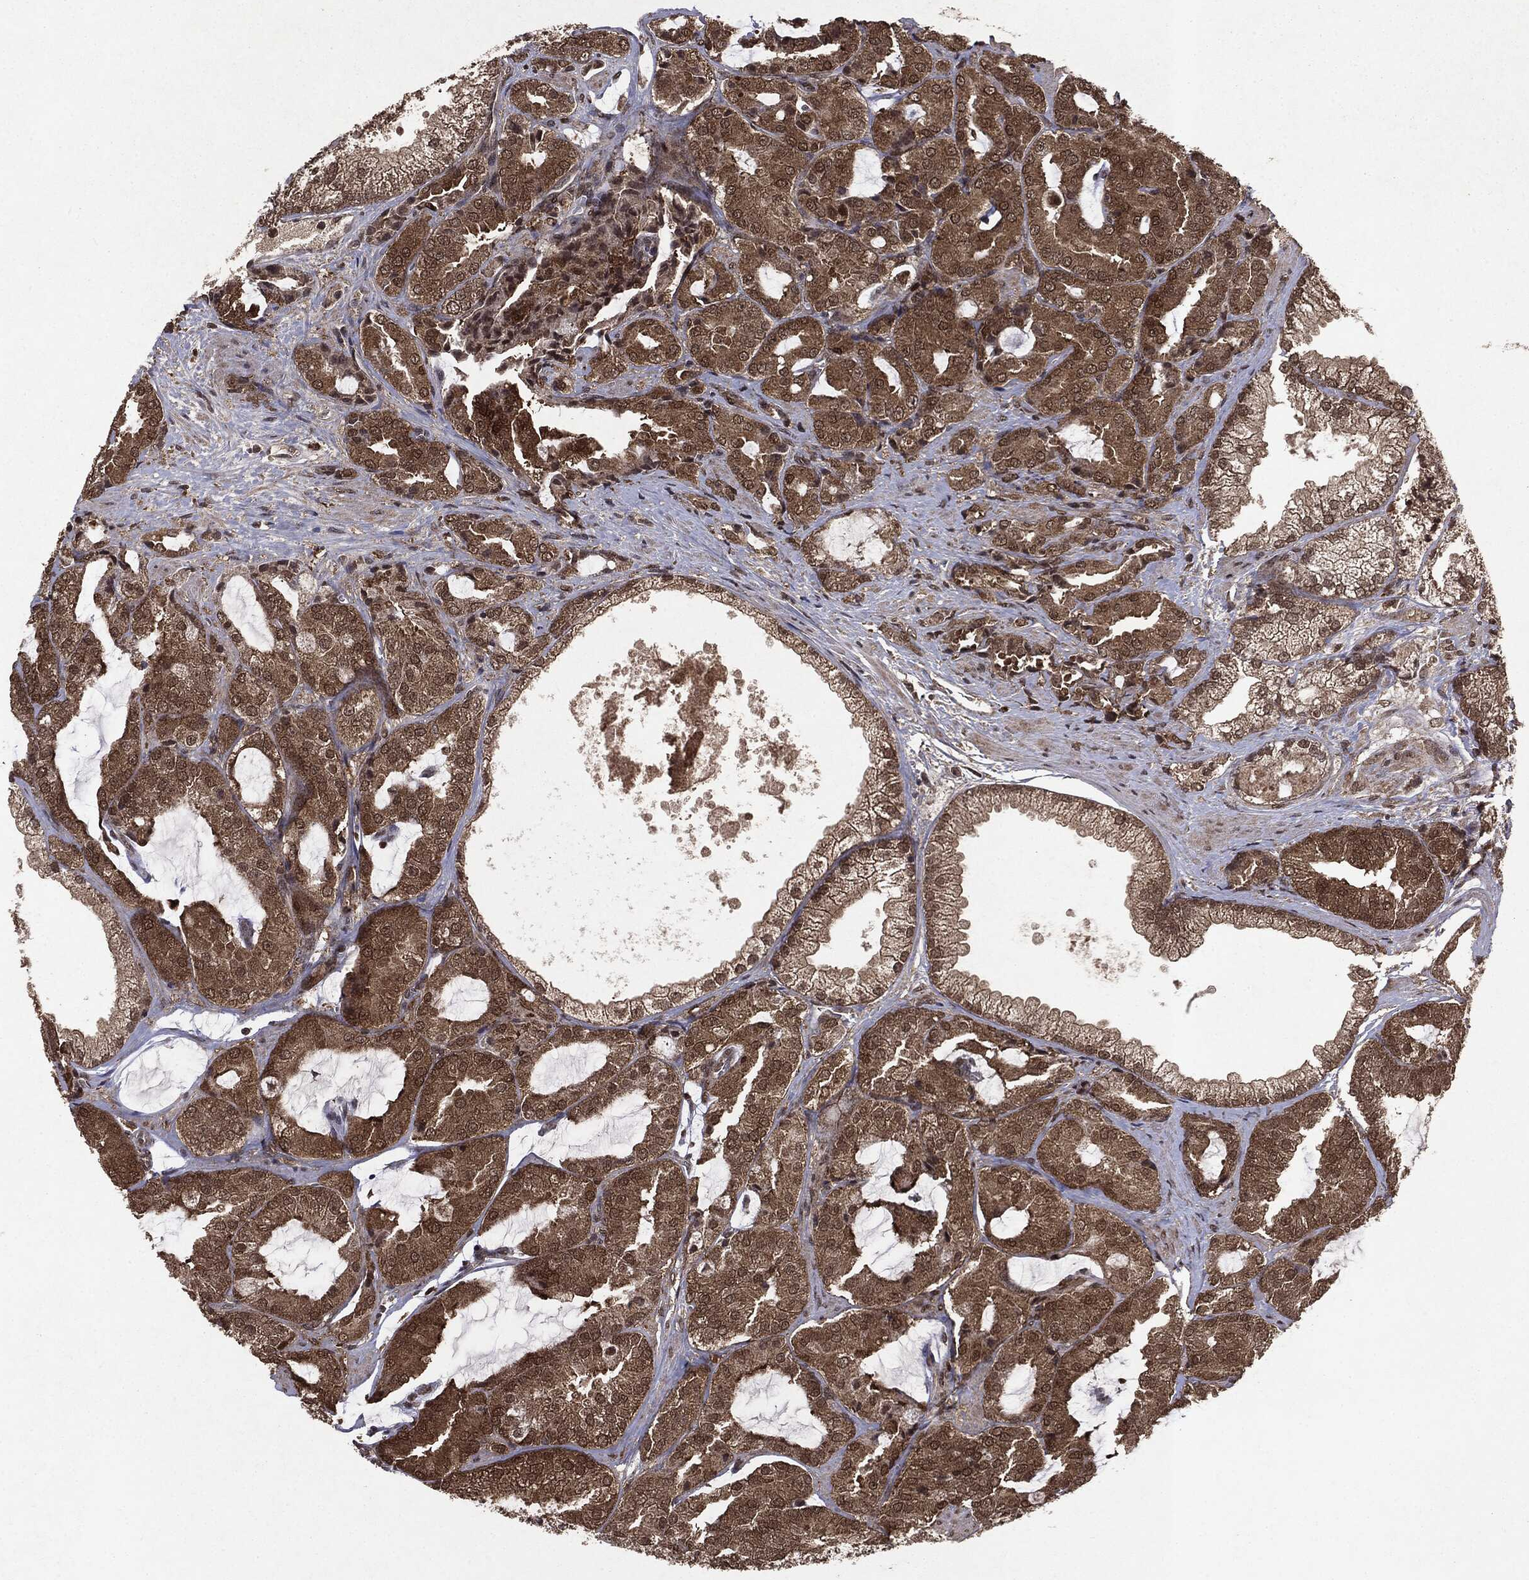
{"staining": {"intensity": "moderate", "quantity": ">75%", "location": "cytoplasmic/membranous,nuclear"}, "tissue": "prostate cancer", "cell_type": "Tumor cells", "image_type": "cancer", "snomed": [{"axis": "morphology", "description": "Adenocarcinoma, High grade"}, {"axis": "topography", "description": "Prostate"}], "caption": "Prostate cancer (high-grade adenocarcinoma) tissue displays moderate cytoplasmic/membranous and nuclear staining in approximately >75% of tumor cells", "gene": "PEBP1", "patient": {"sex": "male", "age": 68}}